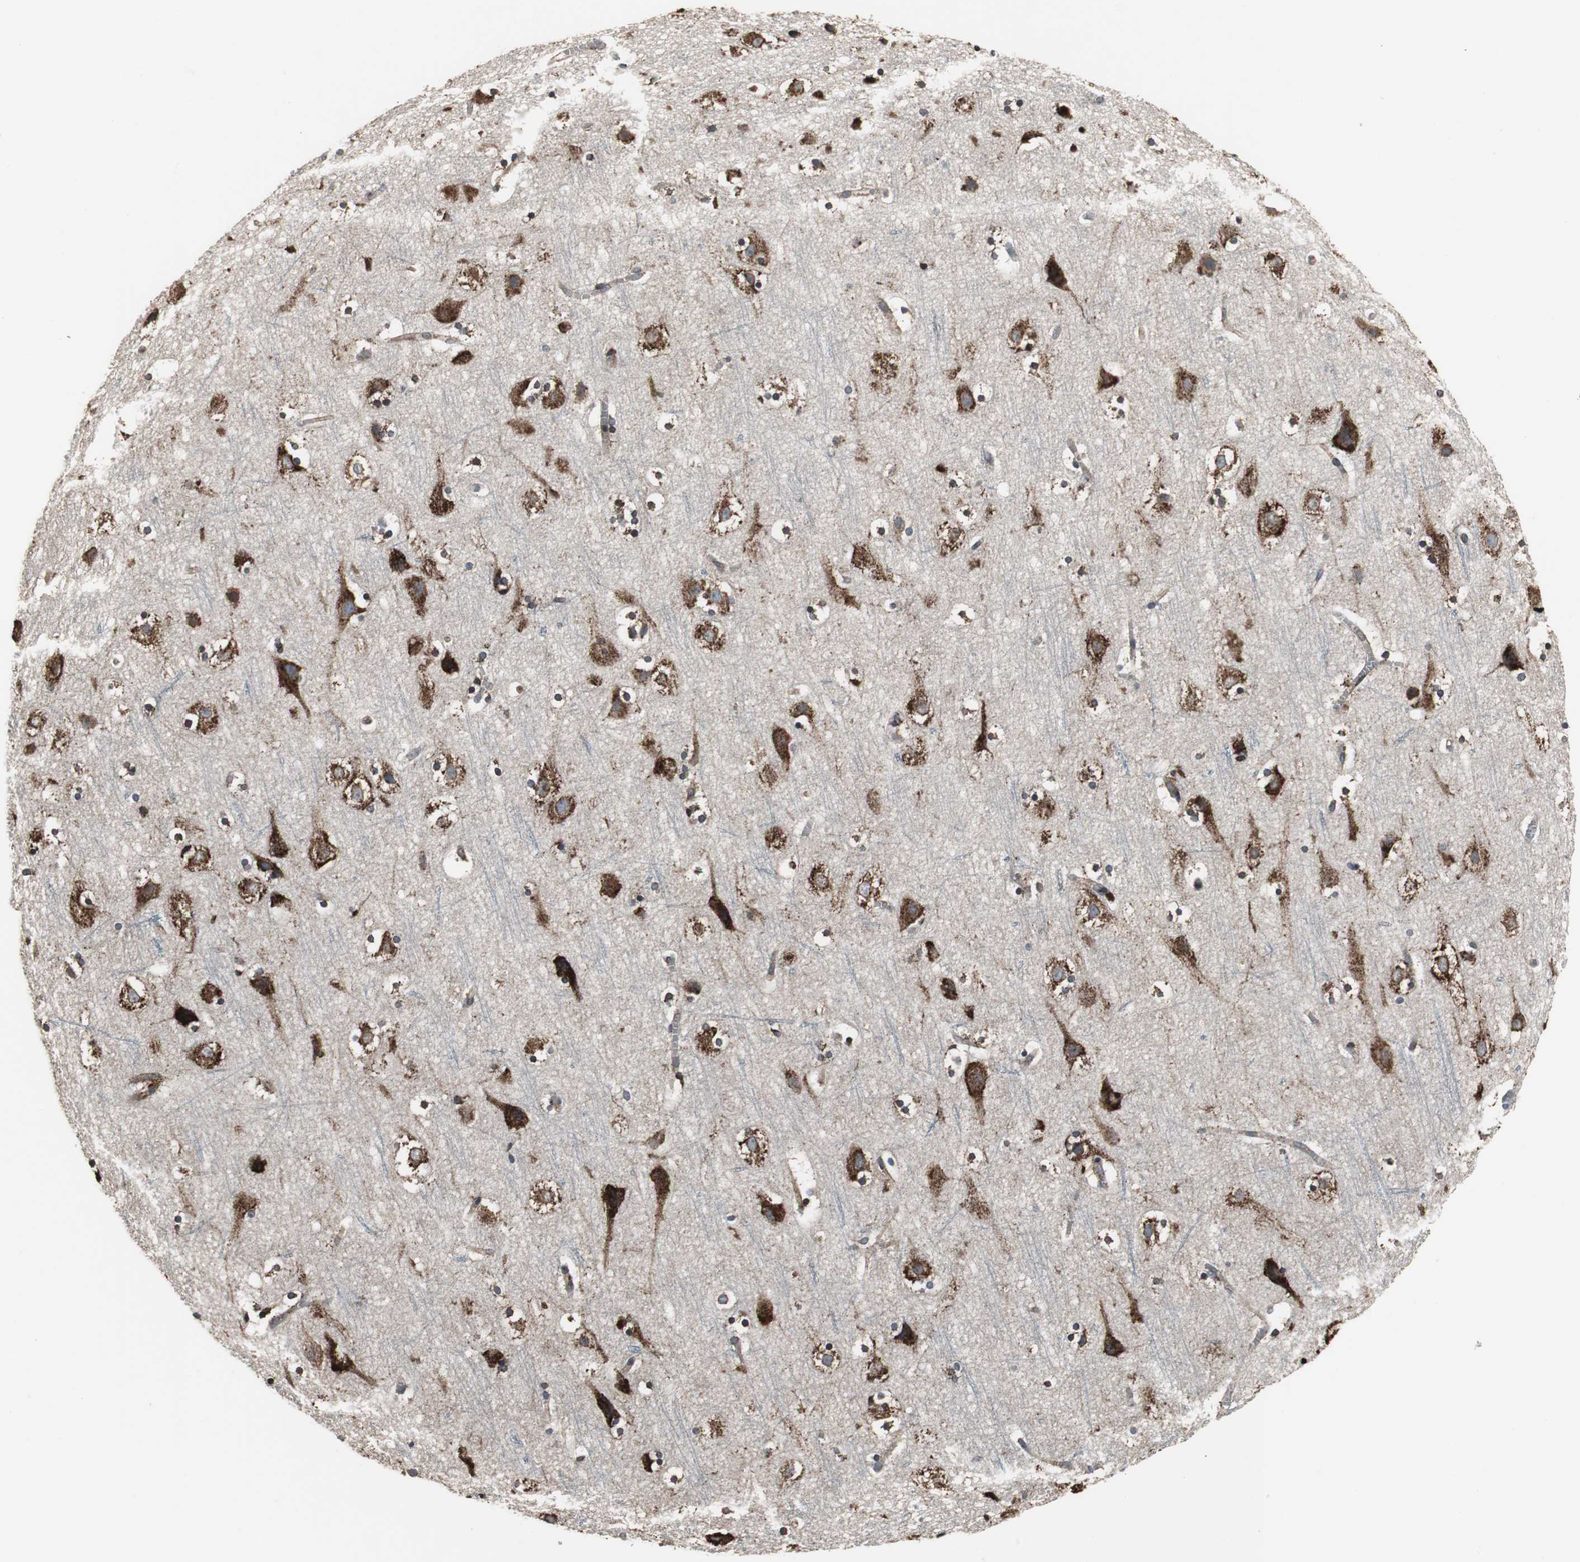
{"staining": {"intensity": "moderate", "quantity": ">75%", "location": "cytoplasmic/membranous"}, "tissue": "cerebral cortex", "cell_type": "Endothelial cells", "image_type": "normal", "snomed": [{"axis": "morphology", "description": "Normal tissue, NOS"}, {"axis": "topography", "description": "Cerebral cortex"}], "caption": "The image exhibits staining of benign cerebral cortex, revealing moderate cytoplasmic/membranous protein expression (brown color) within endothelial cells.", "gene": "CALU", "patient": {"sex": "male", "age": 45}}